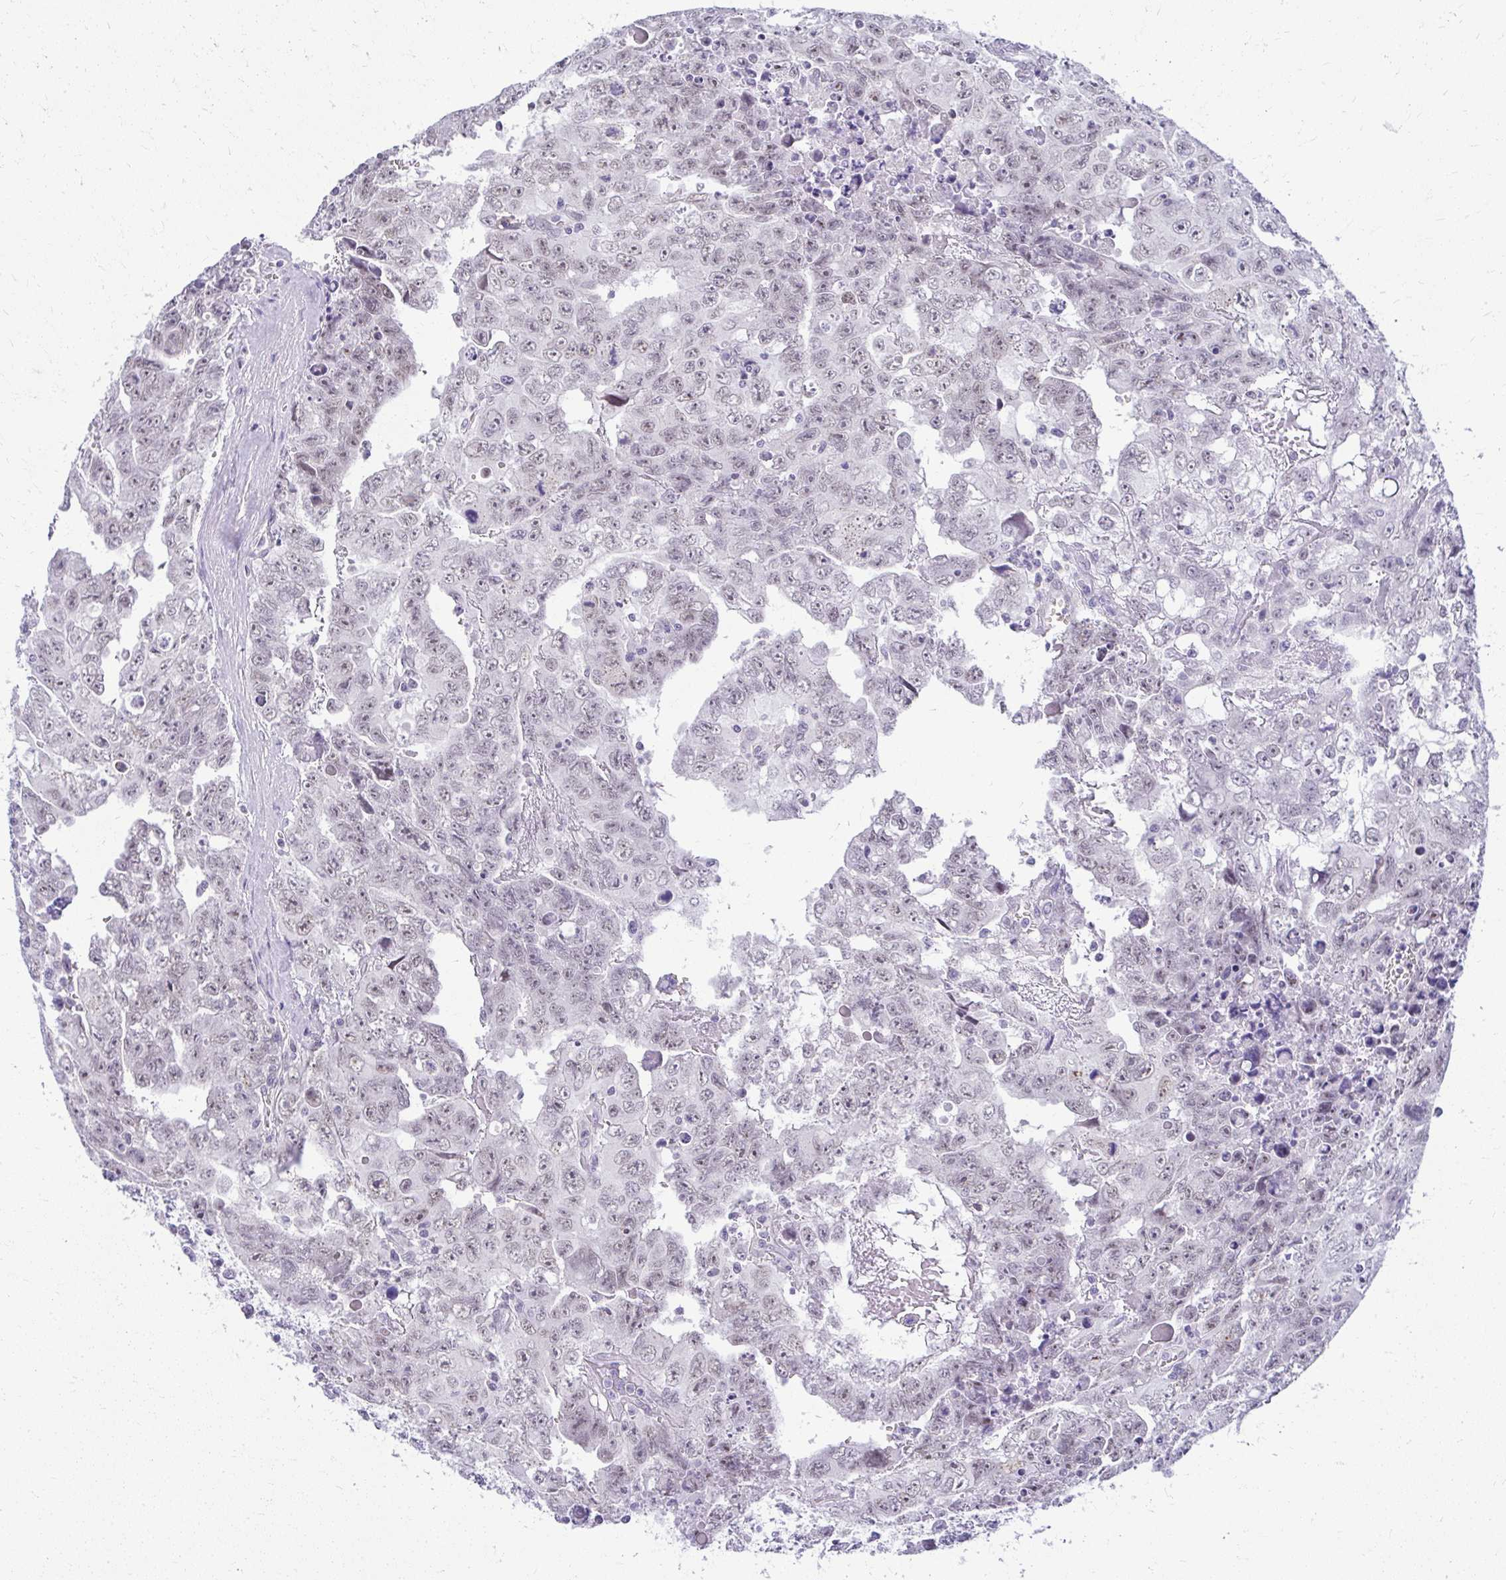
{"staining": {"intensity": "weak", "quantity": "25%-75%", "location": "nuclear"}, "tissue": "testis cancer", "cell_type": "Tumor cells", "image_type": "cancer", "snomed": [{"axis": "morphology", "description": "Carcinoma, Embryonal, NOS"}, {"axis": "topography", "description": "Testis"}], "caption": "An immunohistochemistry image of neoplastic tissue is shown. Protein staining in brown highlights weak nuclear positivity in testis cancer within tumor cells.", "gene": "TEX33", "patient": {"sex": "male", "age": 24}}